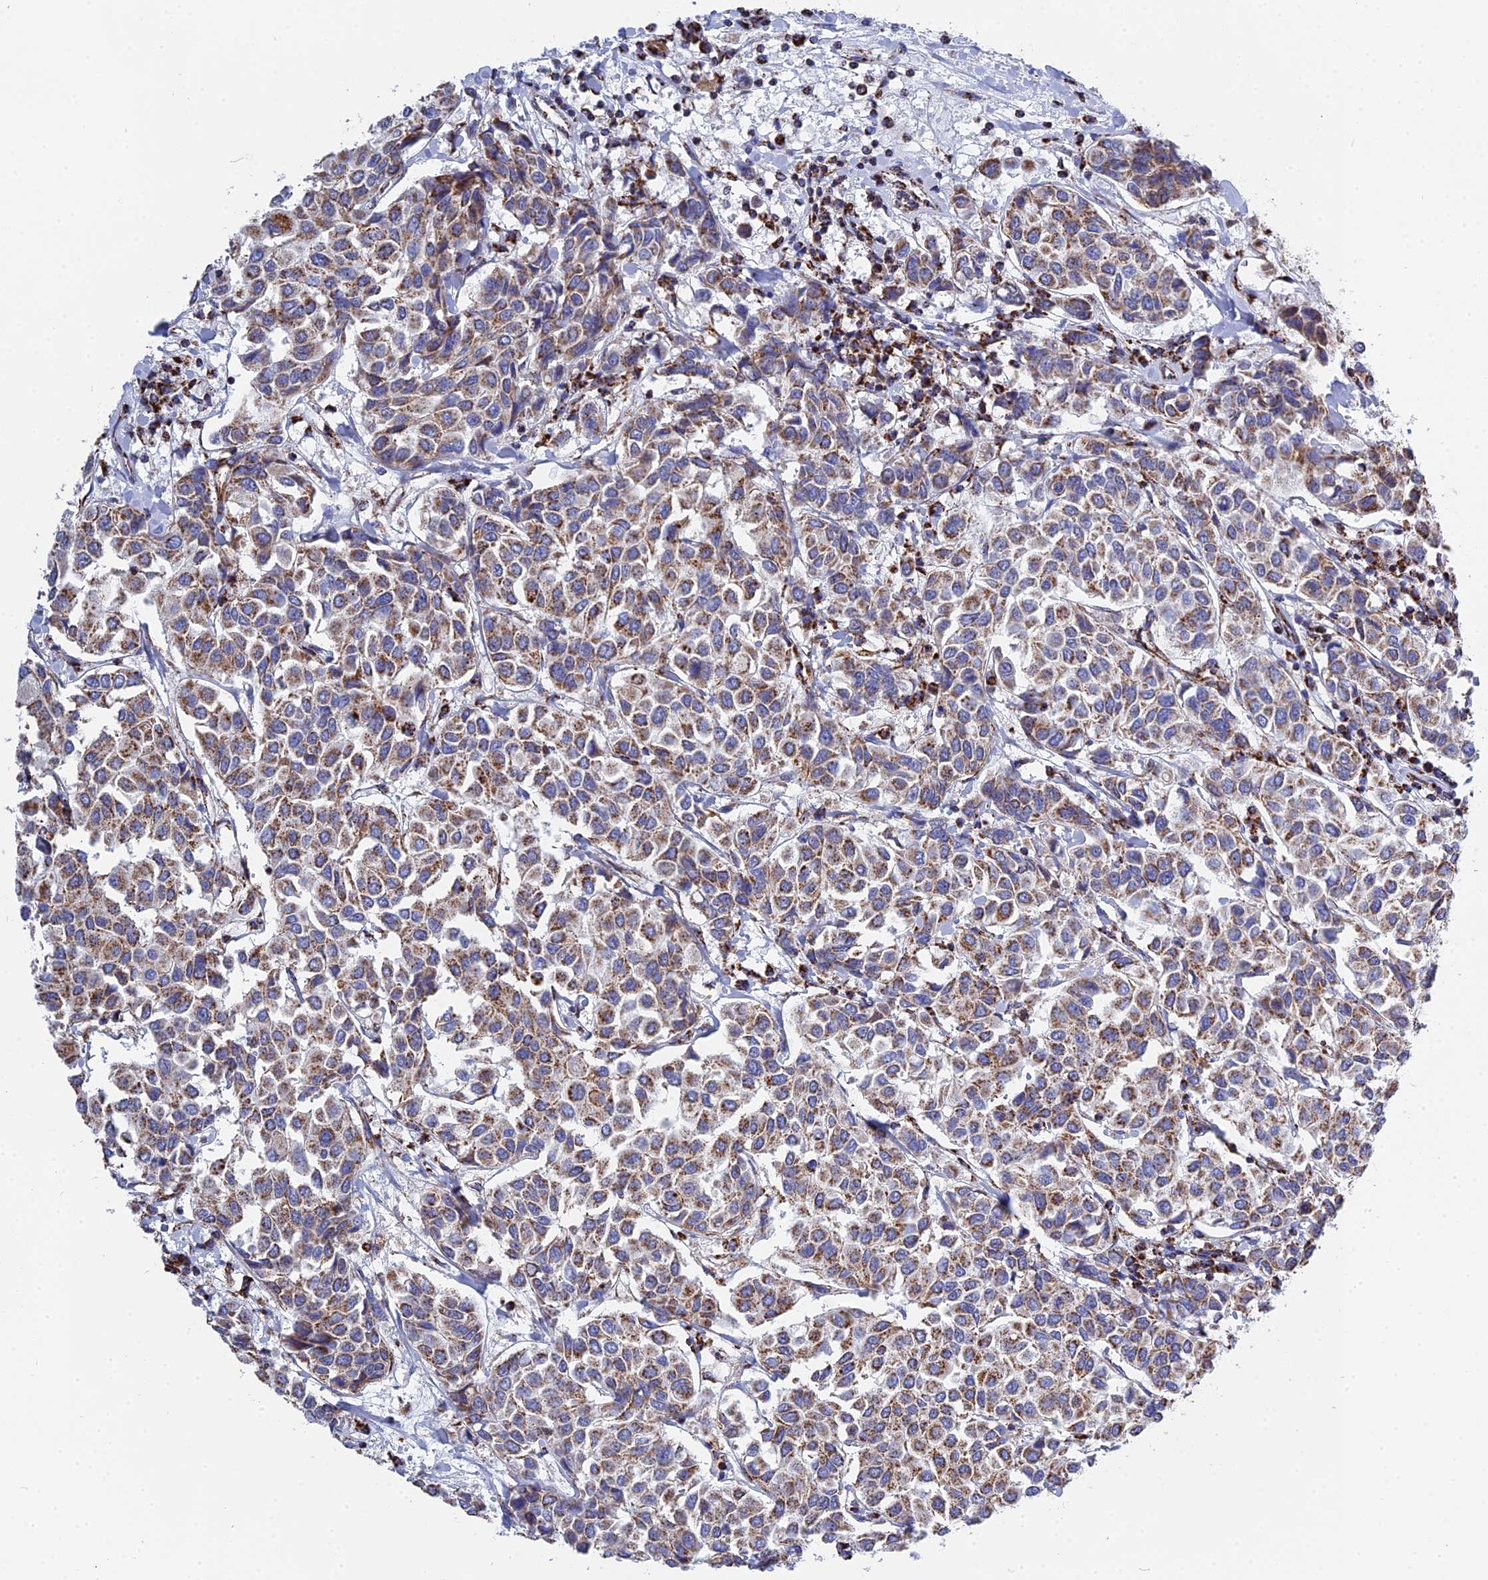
{"staining": {"intensity": "moderate", "quantity": ">75%", "location": "cytoplasmic/membranous"}, "tissue": "breast cancer", "cell_type": "Tumor cells", "image_type": "cancer", "snomed": [{"axis": "morphology", "description": "Duct carcinoma"}, {"axis": "topography", "description": "Breast"}], "caption": "Human breast cancer stained with a protein marker shows moderate staining in tumor cells.", "gene": "NDUFA5", "patient": {"sex": "female", "age": 55}}